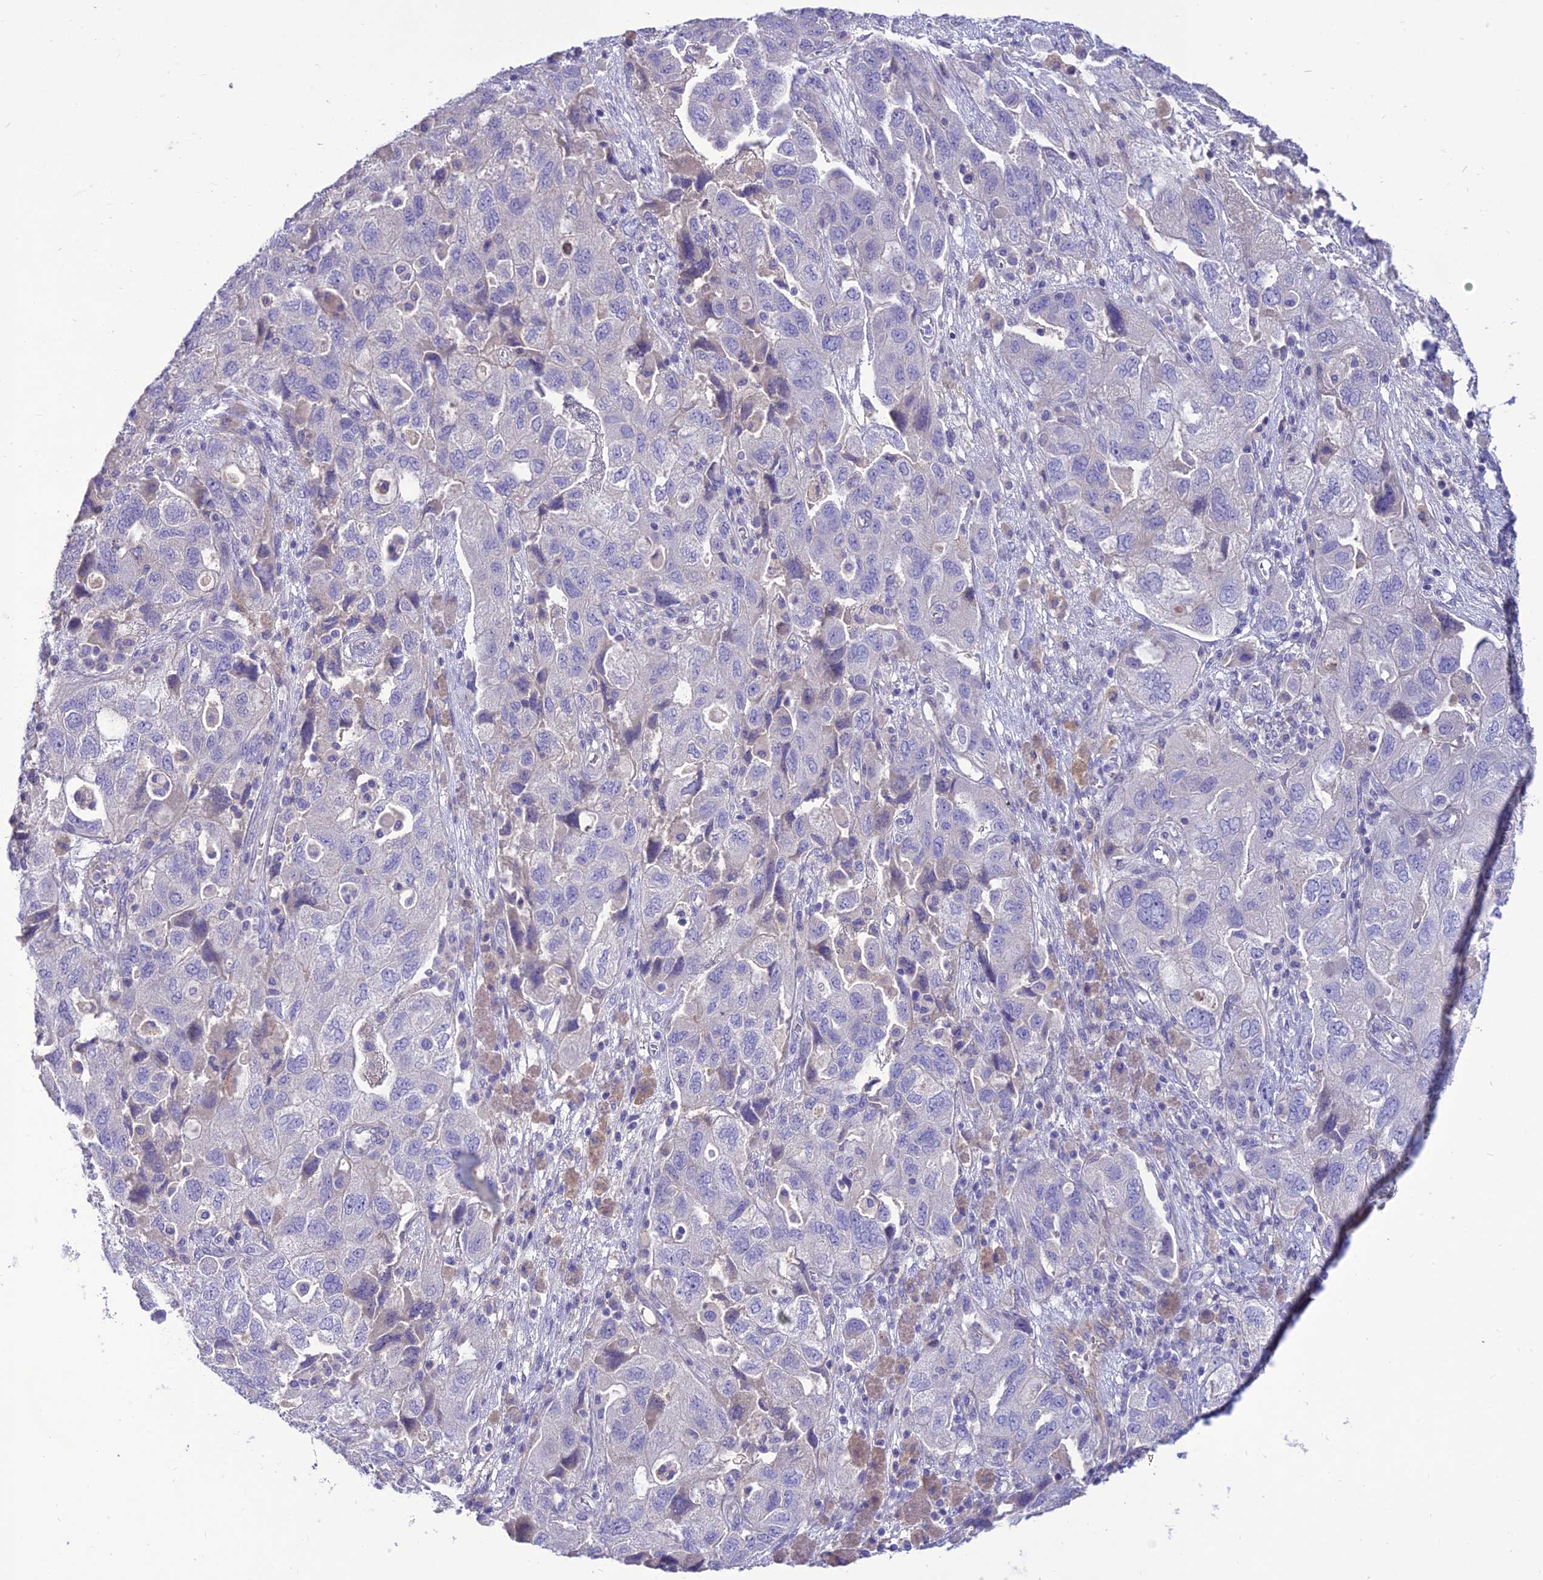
{"staining": {"intensity": "negative", "quantity": "none", "location": "none"}, "tissue": "ovarian cancer", "cell_type": "Tumor cells", "image_type": "cancer", "snomed": [{"axis": "morphology", "description": "Carcinoma, NOS"}, {"axis": "morphology", "description": "Cystadenocarcinoma, serous, NOS"}, {"axis": "topography", "description": "Ovary"}], "caption": "The micrograph displays no significant positivity in tumor cells of ovarian cancer (serous cystadenocarcinoma).", "gene": "TEKT3", "patient": {"sex": "female", "age": 69}}